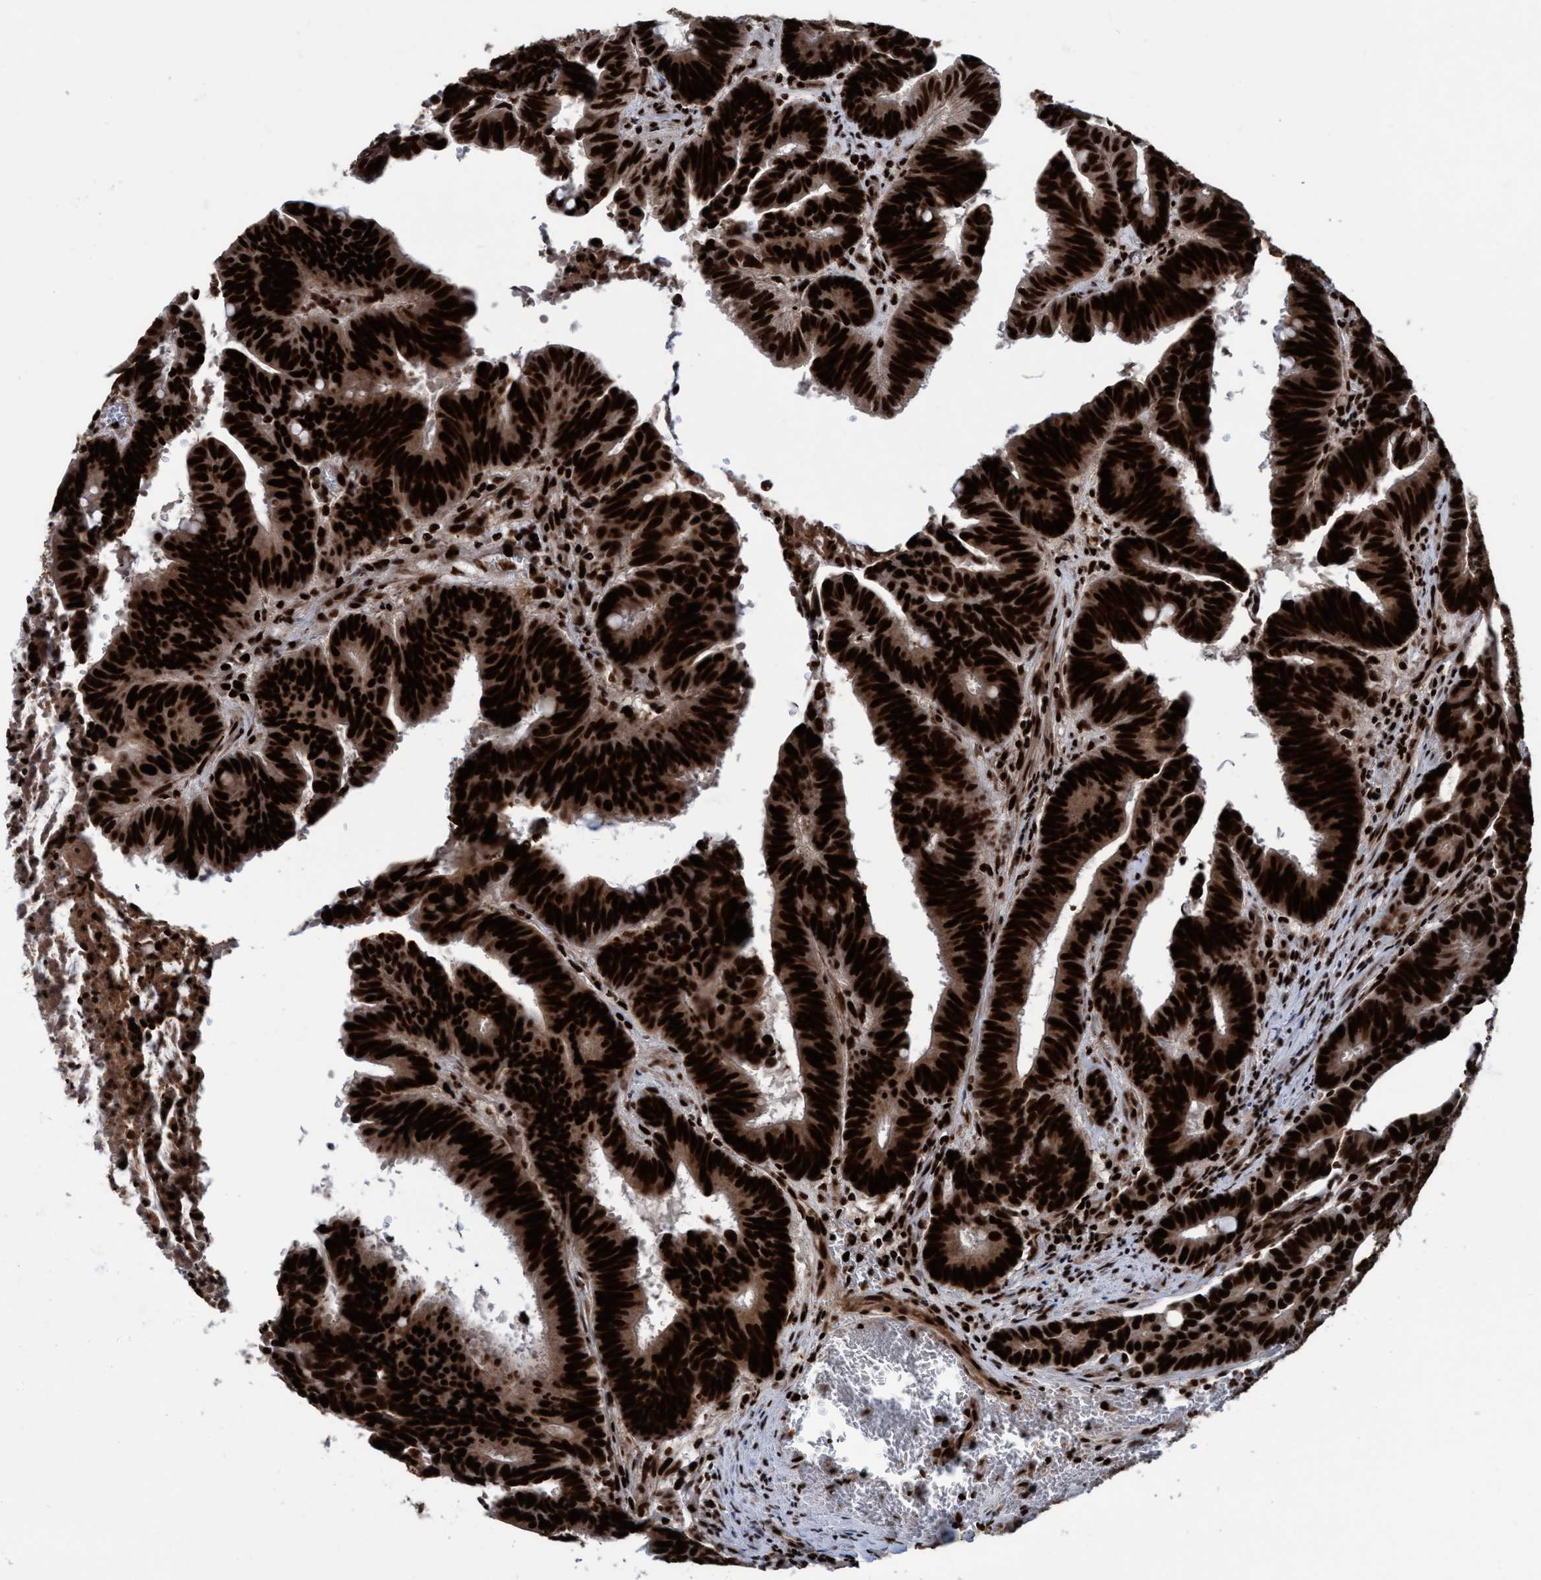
{"staining": {"intensity": "strong", "quantity": ">75%", "location": "cytoplasmic/membranous,nuclear"}, "tissue": "colorectal cancer", "cell_type": "Tumor cells", "image_type": "cancer", "snomed": [{"axis": "morphology", "description": "Adenocarcinoma, NOS"}, {"axis": "topography", "description": "Colon"}], "caption": "Strong cytoplasmic/membranous and nuclear expression for a protein is identified in approximately >75% of tumor cells of colorectal cancer (adenocarcinoma) using immunohistochemistry (IHC).", "gene": "TOPBP1", "patient": {"sex": "male", "age": 45}}